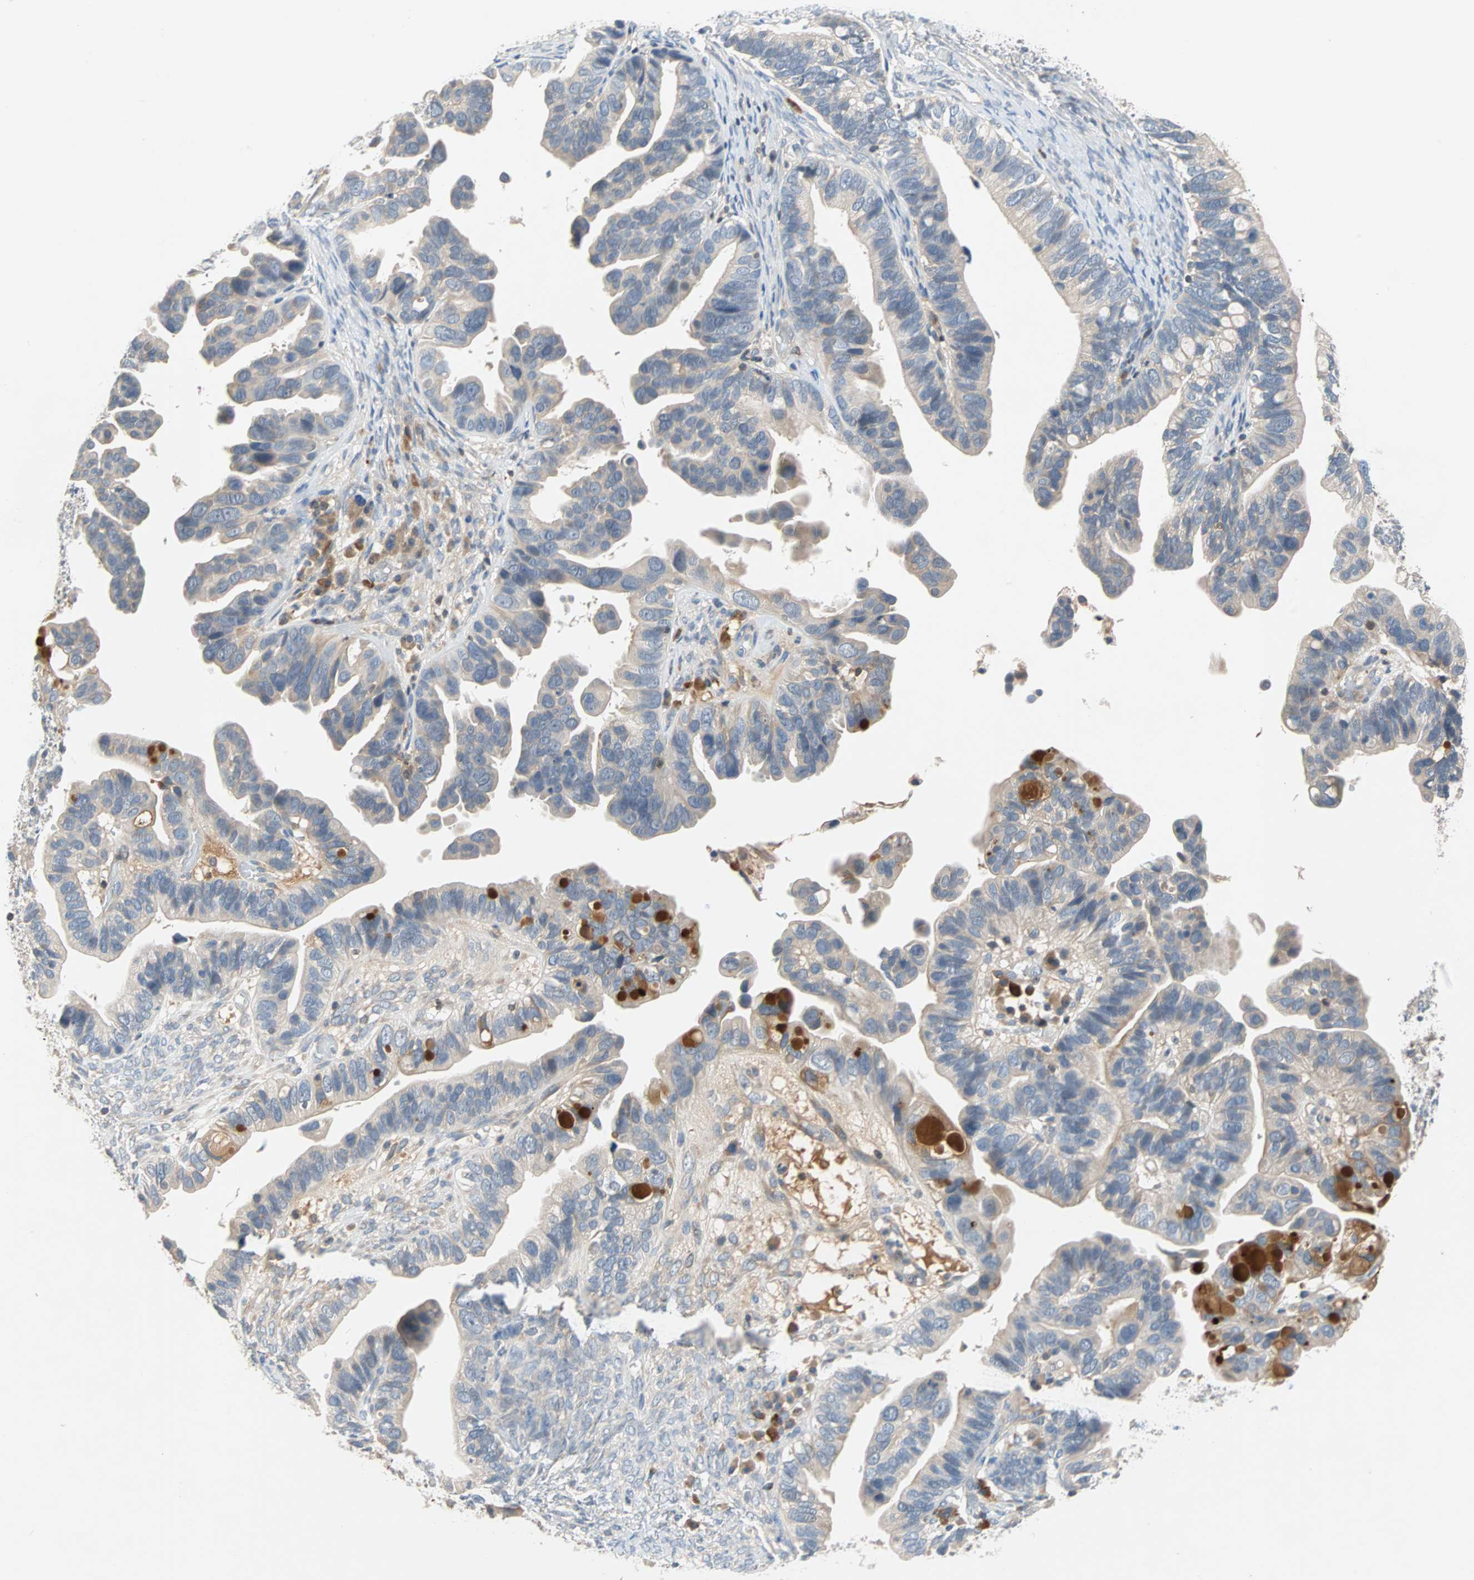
{"staining": {"intensity": "moderate", "quantity": "<25%", "location": "cytoplasmic/membranous"}, "tissue": "ovarian cancer", "cell_type": "Tumor cells", "image_type": "cancer", "snomed": [{"axis": "morphology", "description": "Cystadenocarcinoma, serous, NOS"}, {"axis": "topography", "description": "Ovary"}], "caption": "About <25% of tumor cells in ovarian cancer (serous cystadenocarcinoma) demonstrate moderate cytoplasmic/membranous protein staining as visualized by brown immunohistochemical staining.", "gene": "MAP4K1", "patient": {"sex": "female", "age": 56}}